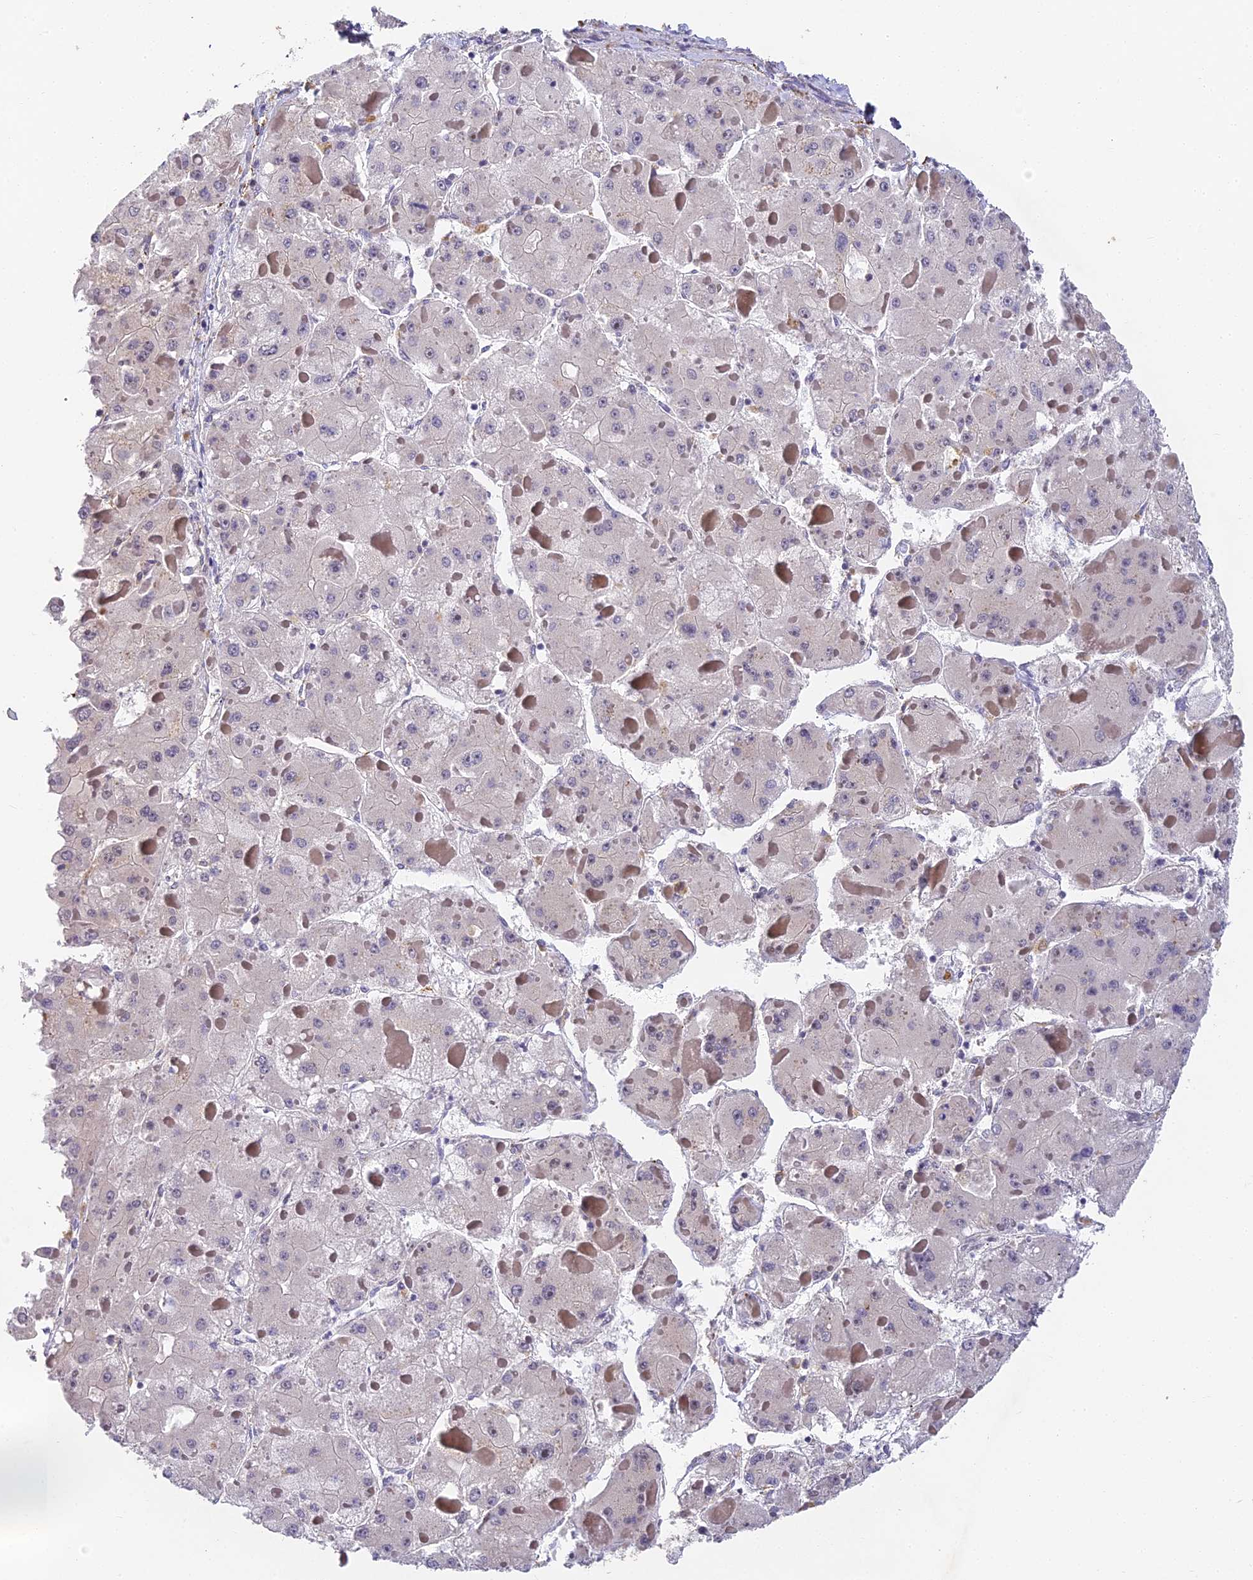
{"staining": {"intensity": "negative", "quantity": "none", "location": "none"}, "tissue": "liver cancer", "cell_type": "Tumor cells", "image_type": "cancer", "snomed": [{"axis": "morphology", "description": "Carcinoma, Hepatocellular, NOS"}, {"axis": "topography", "description": "Liver"}], "caption": "Histopathology image shows no protein expression in tumor cells of liver cancer tissue.", "gene": "DNAAF10", "patient": {"sex": "female", "age": 73}}